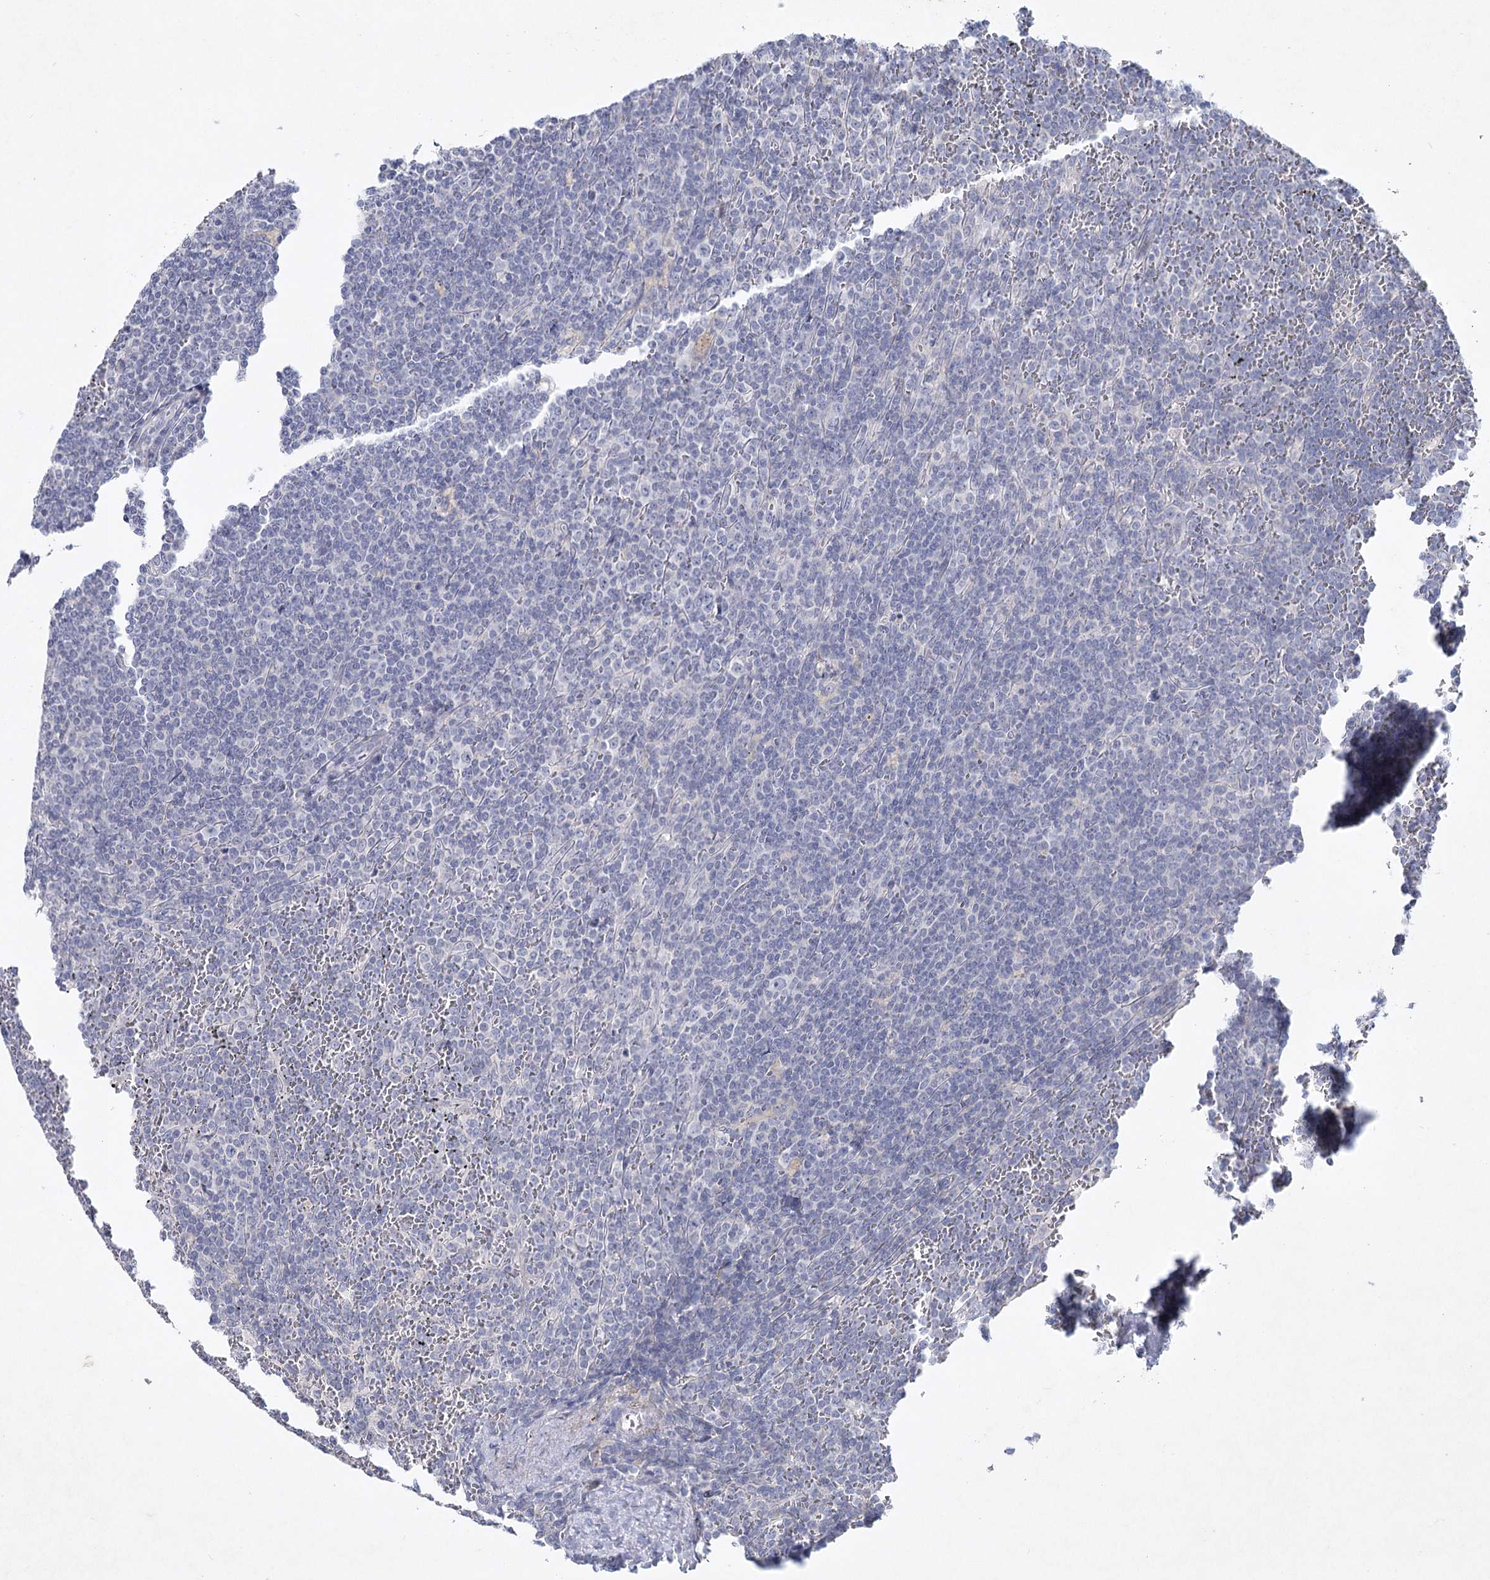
{"staining": {"intensity": "negative", "quantity": "none", "location": "none"}, "tissue": "lymphoma", "cell_type": "Tumor cells", "image_type": "cancer", "snomed": [{"axis": "morphology", "description": "Malignant lymphoma, non-Hodgkin's type, Low grade"}, {"axis": "topography", "description": "Spleen"}], "caption": "Immunohistochemistry micrograph of lymphoma stained for a protein (brown), which reveals no positivity in tumor cells.", "gene": "MAP3K13", "patient": {"sex": "female", "age": 19}}